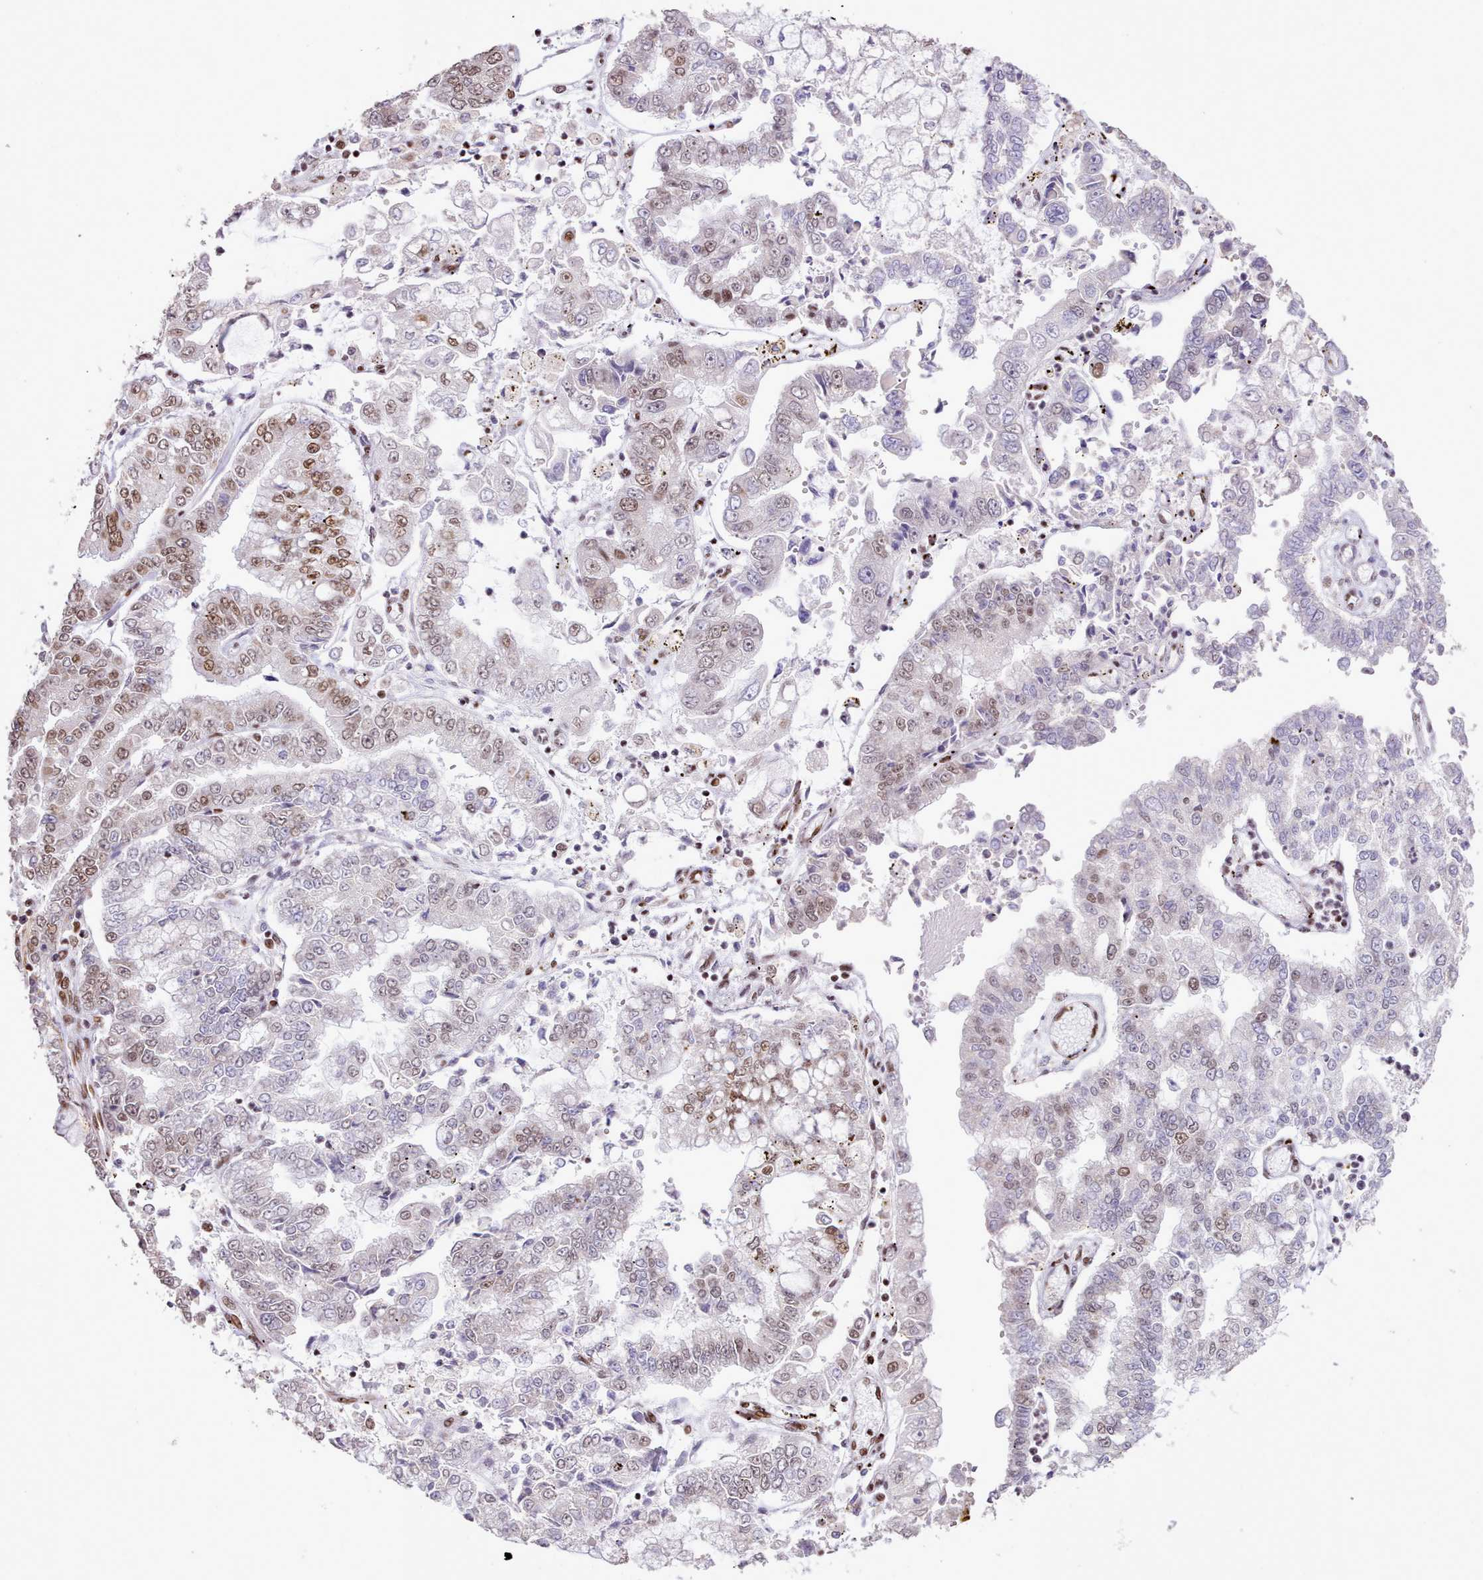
{"staining": {"intensity": "moderate", "quantity": "25%-75%", "location": "nuclear"}, "tissue": "stomach cancer", "cell_type": "Tumor cells", "image_type": "cancer", "snomed": [{"axis": "morphology", "description": "Adenocarcinoma, NOS"}, {"axis": "topography", "description": "Stomach"}], "caption": "DAB (3,3'-diaminobenzidine) immunohistochemical staining of human stomach cancer (adenocarcinoma) reveals moderate nuclear protein expression in approximately 25%-75% of tumor cells. The protein of interest is shown in brown color, while the nuclei are stained blue.", "gene": "TAF15", "patient": {"sex": "male", "age": 76}}